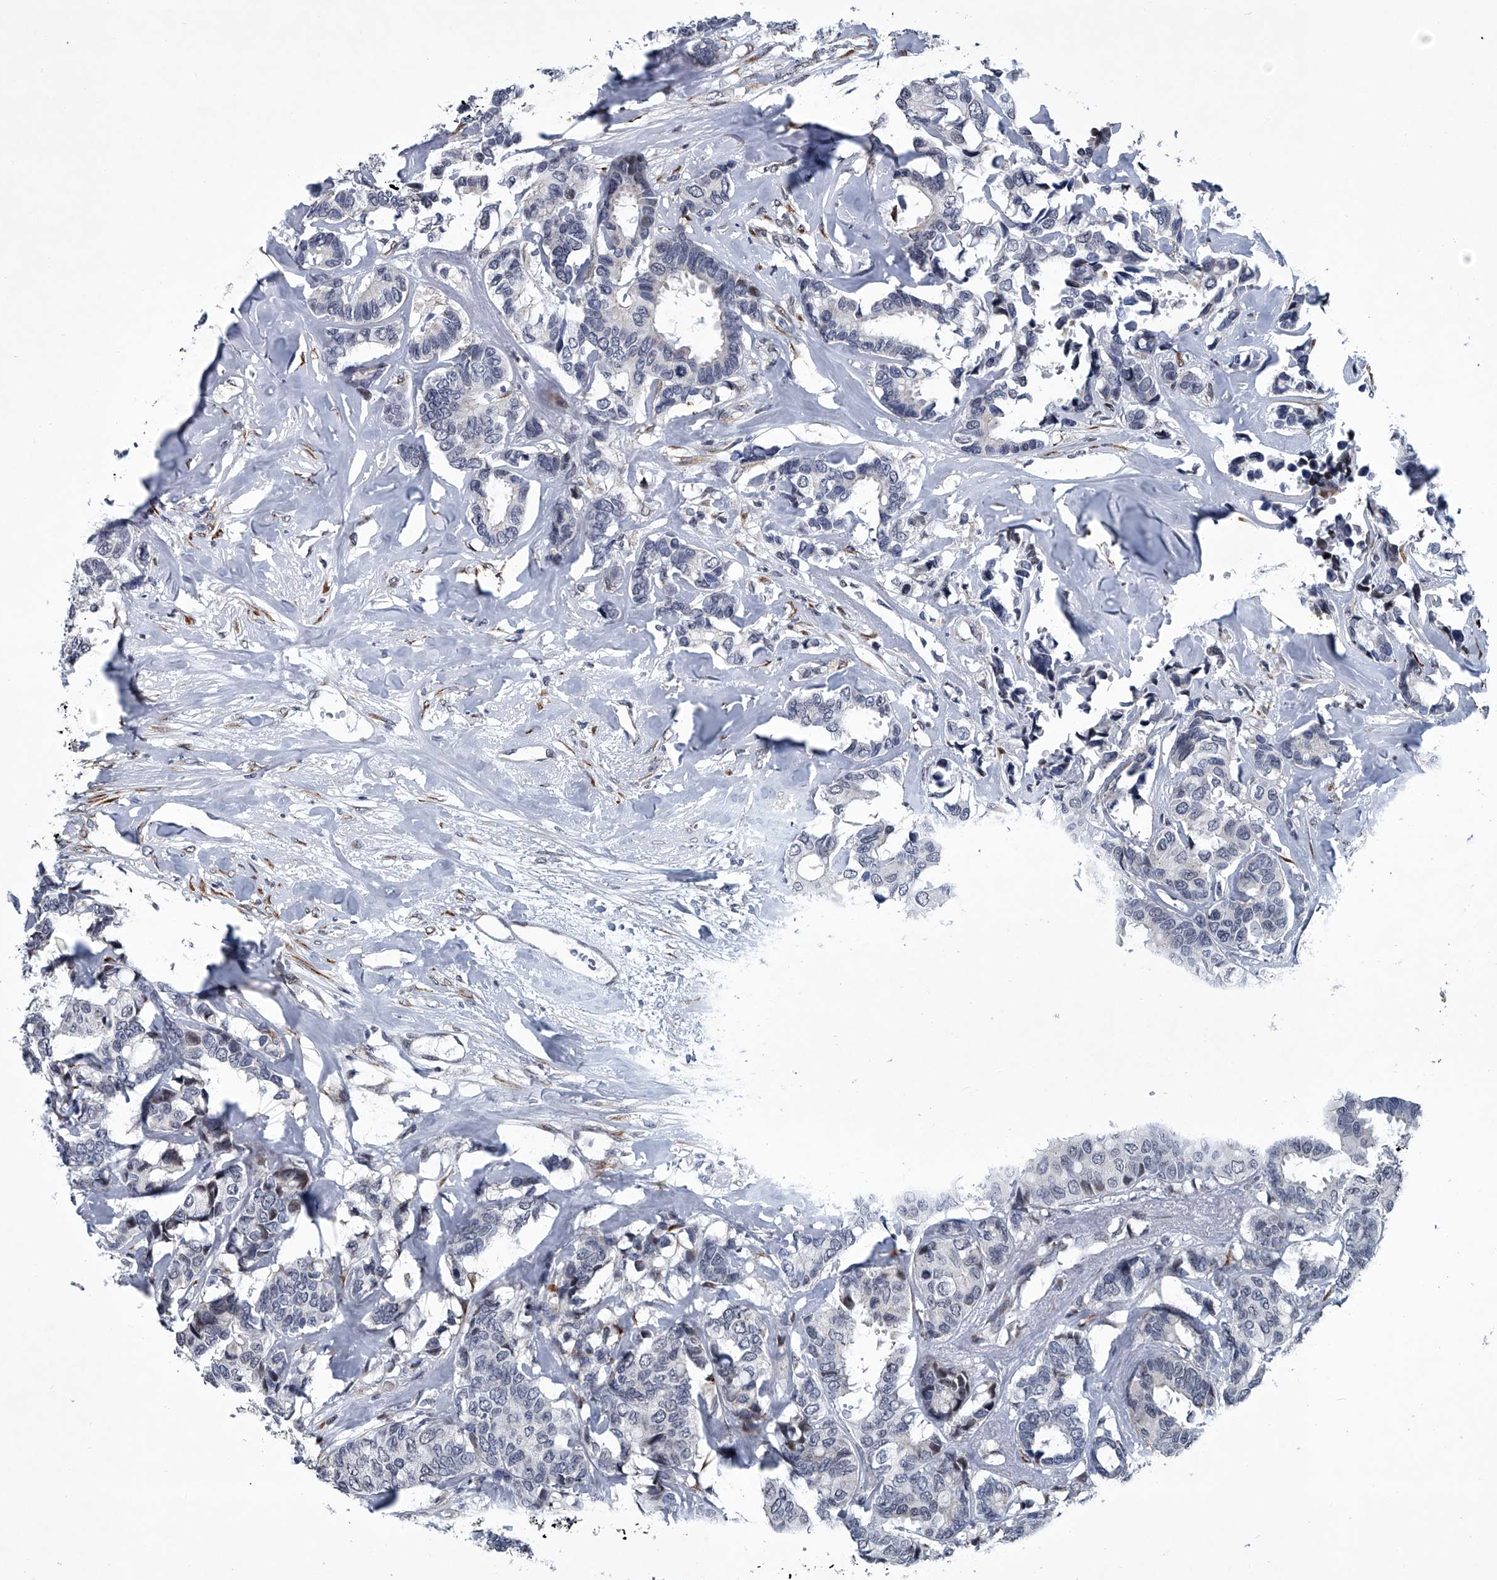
{"staining": {"intensity": "negative", "quantity": "none", "location": "none"}, "tissue": "breast cancer", "cell_type": "Tumor cells", "image_type": "cancer", "snomed": [{"axis": "morphology", "description": "Duct carcinoma"}, {"axis": "topography", "description": "Breast"}], "caption": "IHC of human invasive ductal carcinoma (breast) shows no positivity in tumor cells.", "gene": "PPP2R5D", "patient": {"sex": "female", "age": 87}}